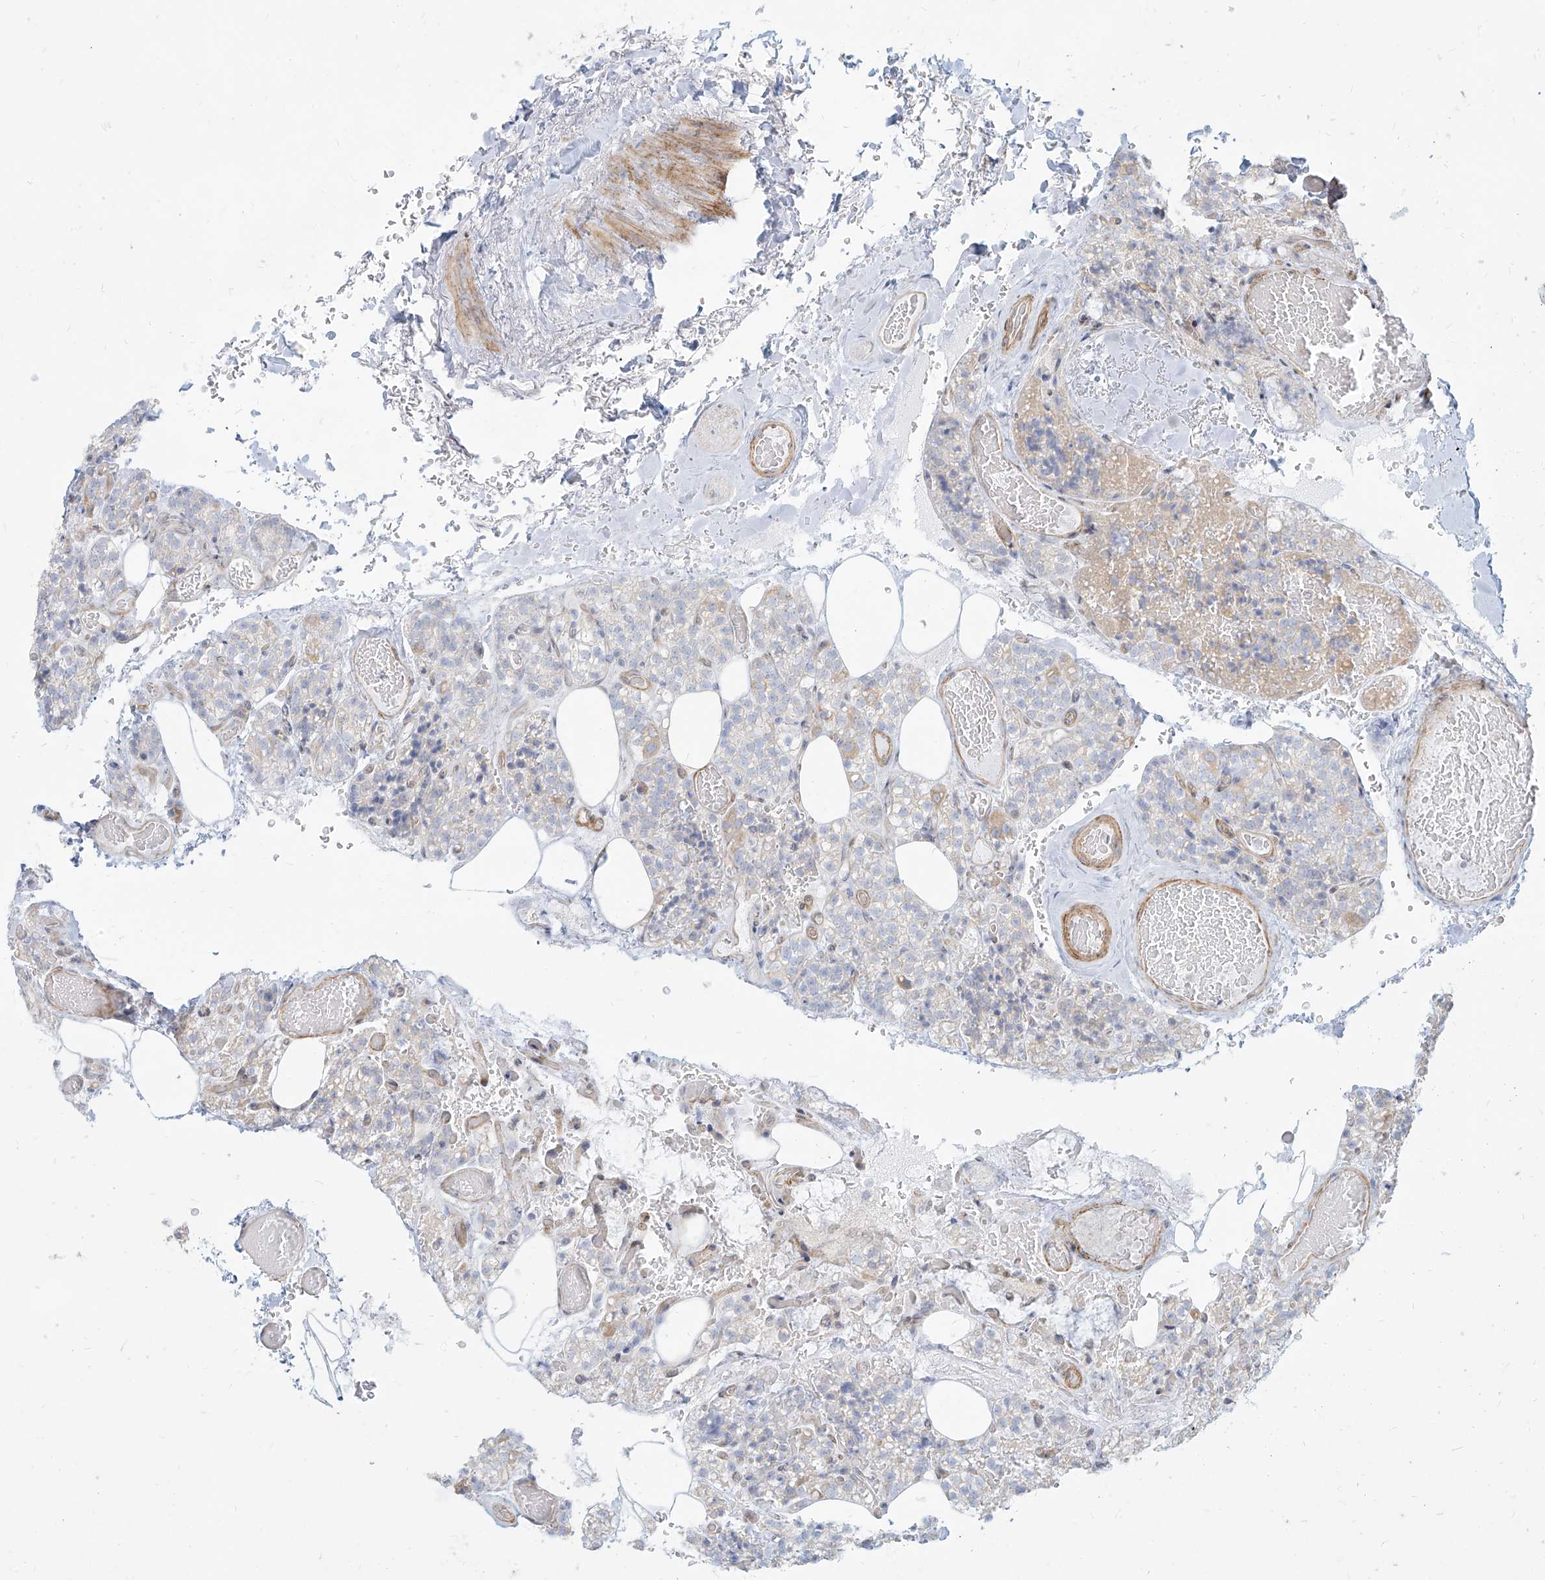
{"staining": {"intensity": "negative", "quantity": "none", "location": "none"}, "tissue": "parathyroid gland", "cell_type": "Glandular cells", "image_type": "normal", "snomed": [{"axis": "morphology", "description": "Normal tissue, NOS"}, {"axis": "topography", "description": "Parathyroid gland"}], "caption": "Immunohistochemistry image of normal parathyroid gland: parathyroid gland stained with DAB (3,3'-diaminobenzidine) displays no significant protein positivity in glandular cells.", "gene": "ITPKB", "patient": {"sex": "male", "age": 87}}